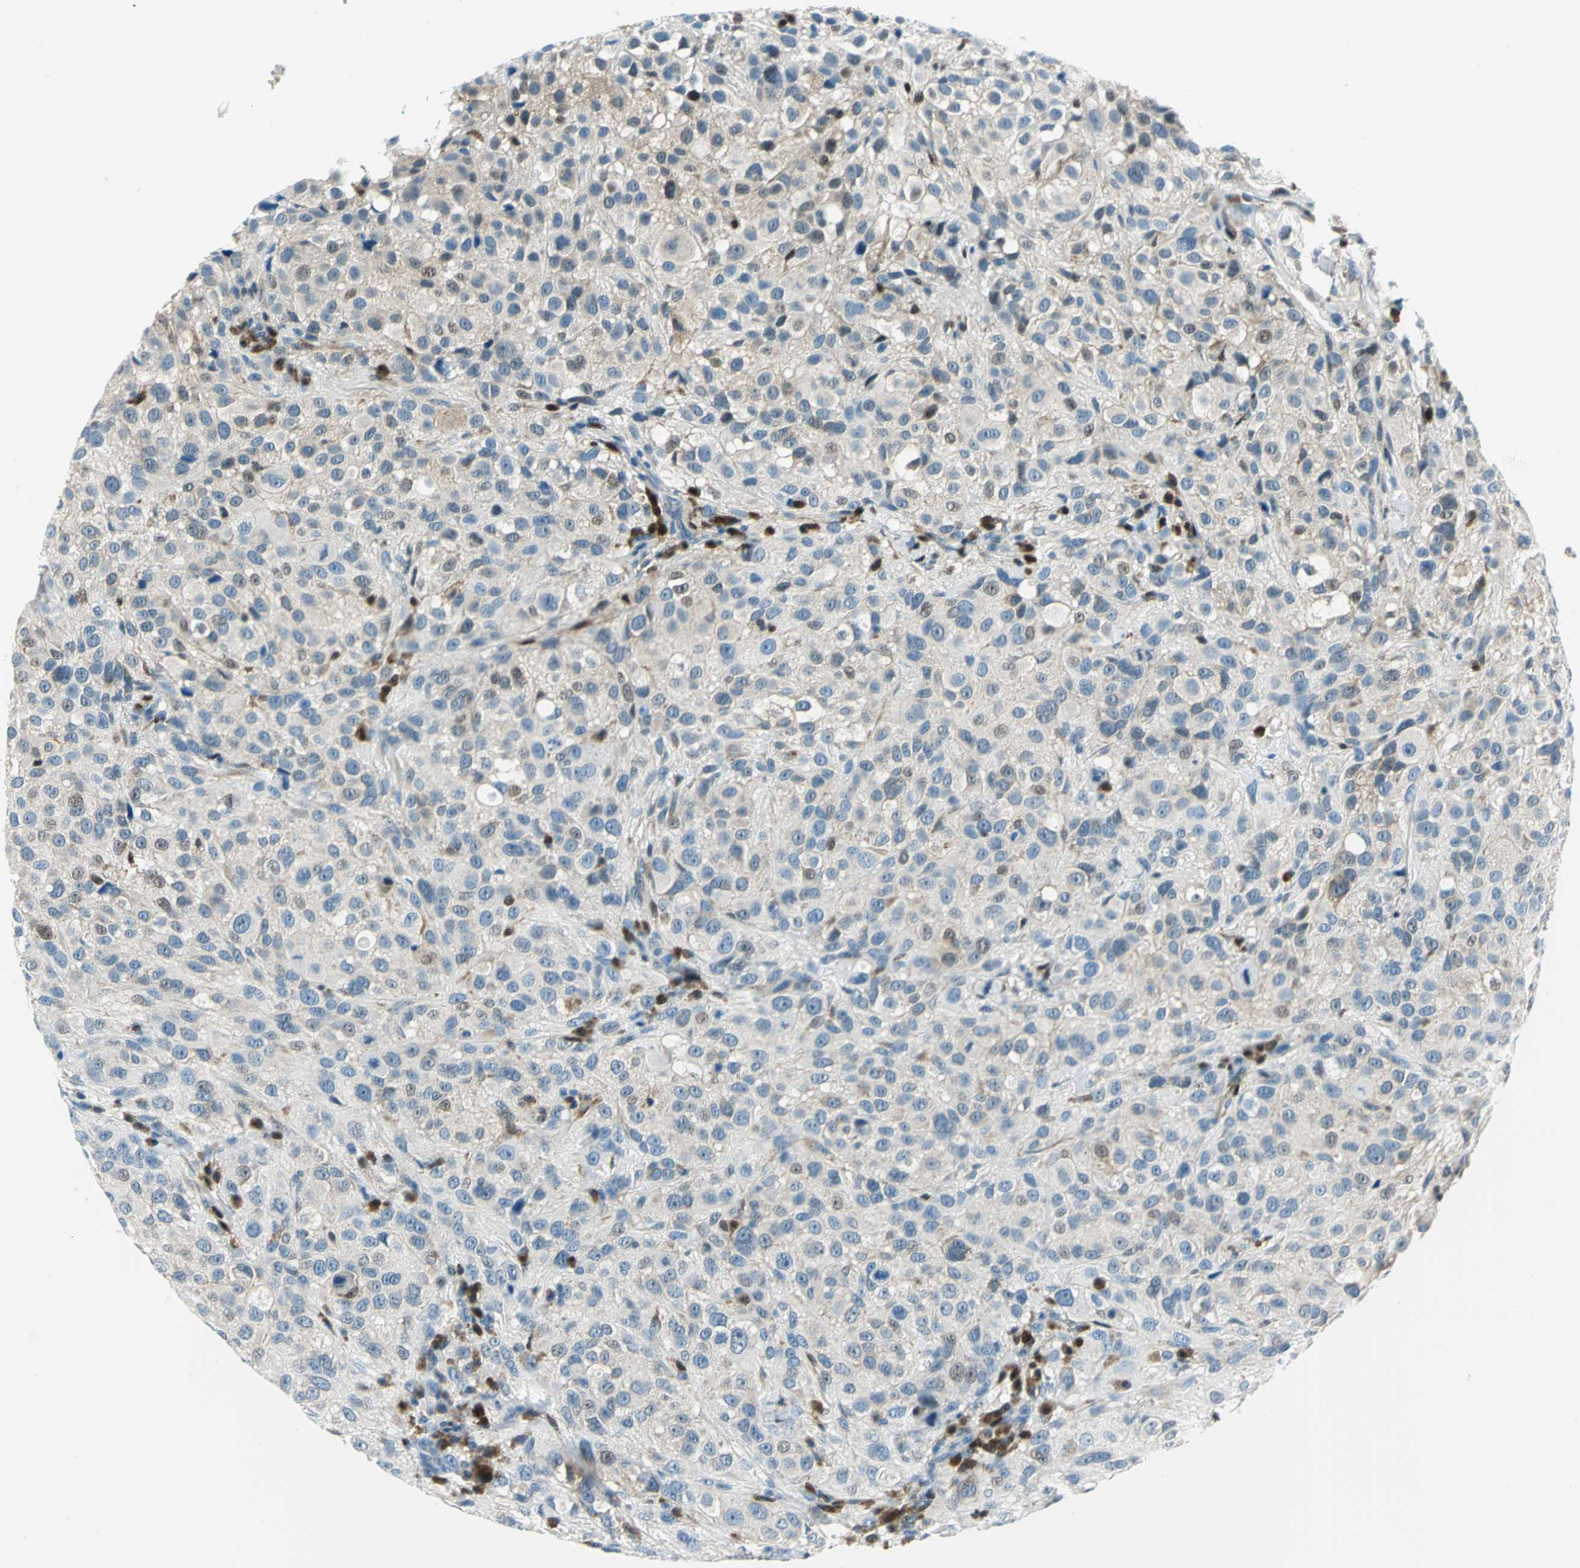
{"staining": {"intensity": "moderate", "quantity": "<25%", "location": "cytoplasmic/membranous,nuclear"}, "tissue": "melanoma", "cell_type": "Tumor cells", "image_type": "cancer", "snomed": [{"axis": "morphology", "description": "Necrosis, NOS"}, {"axis": "morphology", "description": "Malignant melanoma, NOS"}, {"axis": "topography", "description": "Skin"}], "caption": "Human melanoma stained with a brown dye shows moderate cytoplasmic/membranous and nuclear positive expression in about <25% of tumor cells.", "gene": "AKR1A1", "patient": {"sex": "female", "age": 87}}